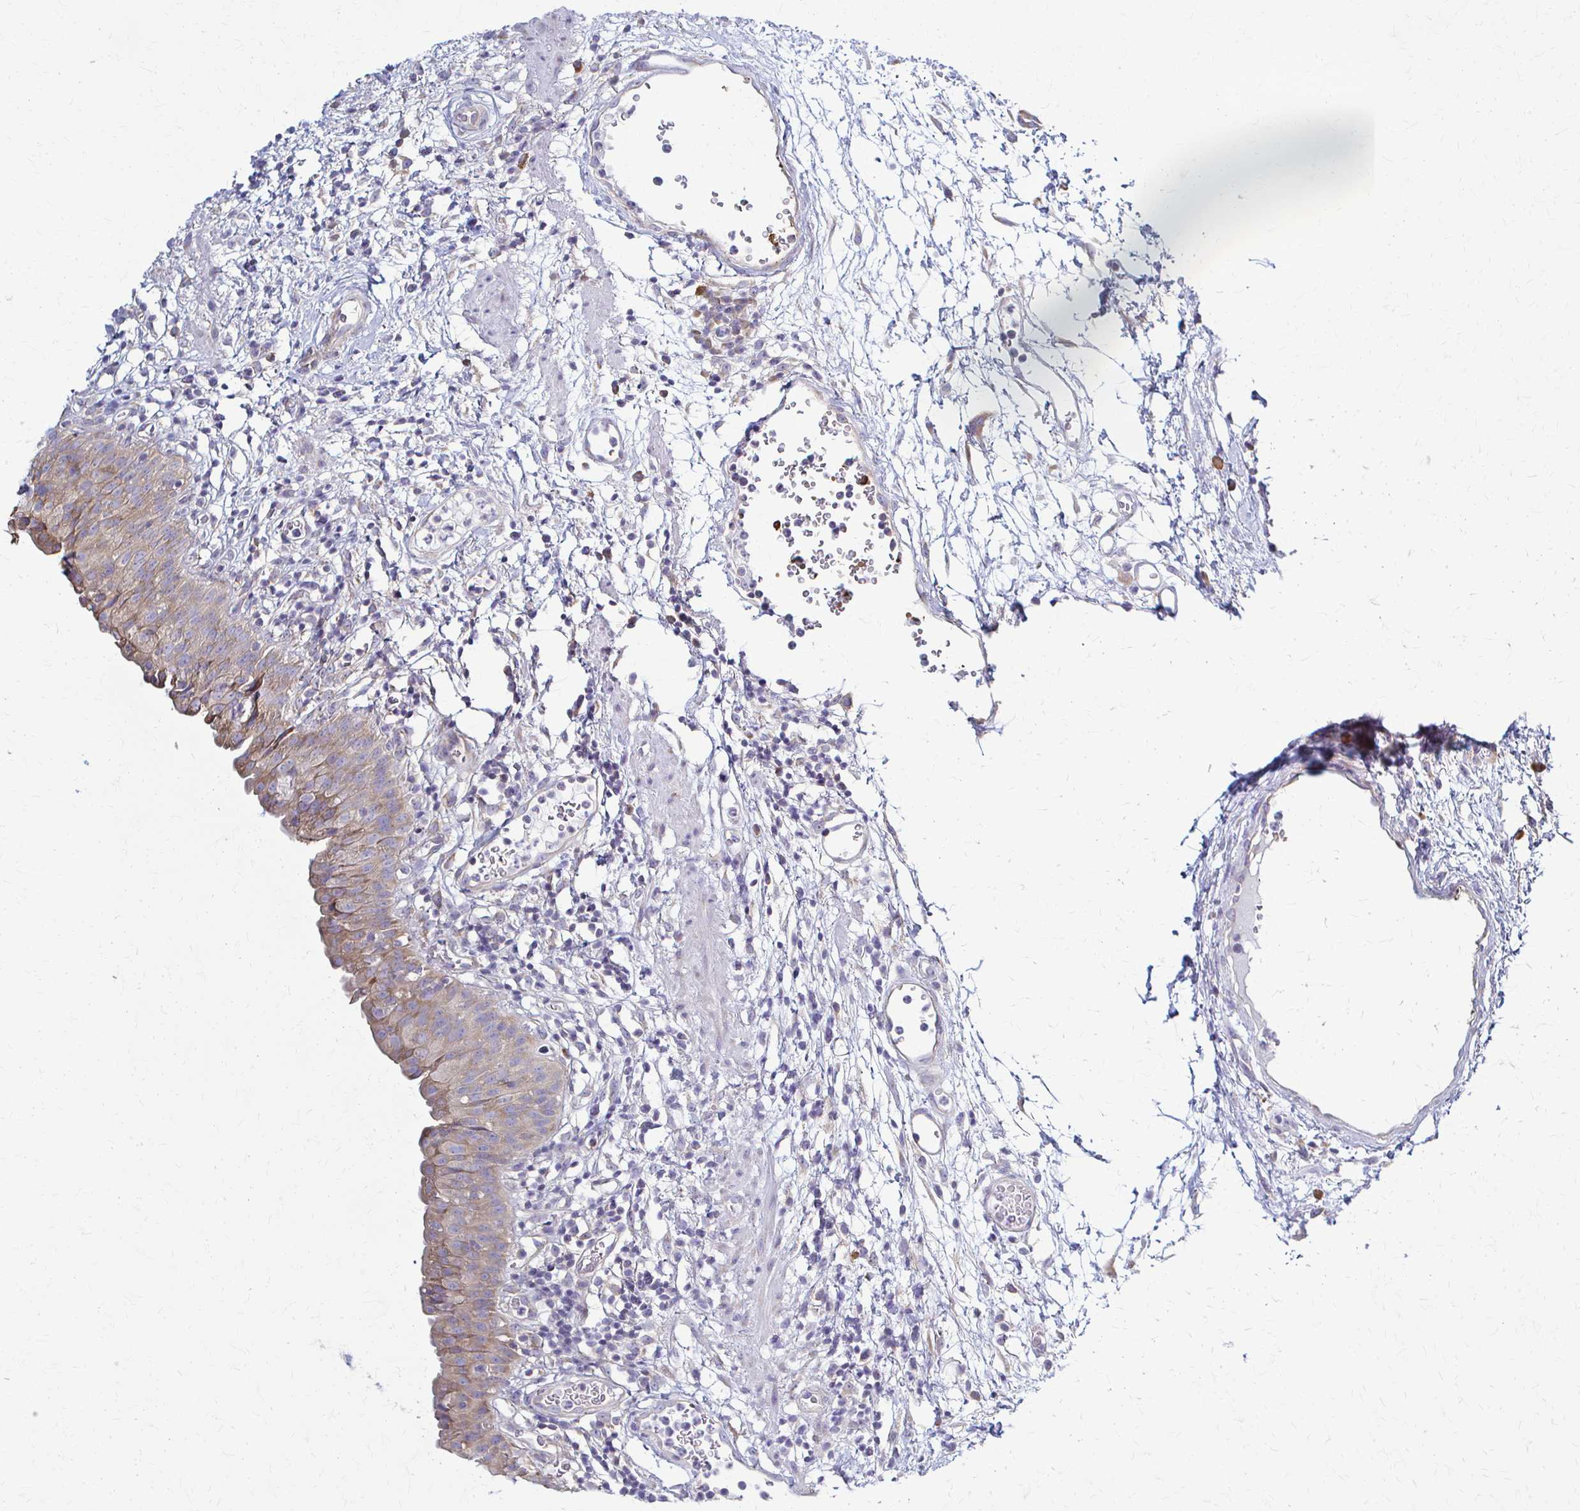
{"staining": {"intensity": "moderate", "quantity": "25%-75%", "location": "cytoplasmic/membranous"}, "tissue": "urinary bladder", "cell_type": "Urothelial cells", "image_type": "normal", "snomed": [{"axis": "morphology", "description": "Normal tissue, NOS"}, {"axis": "morphology", "description": "Inflammation, NOS"}, {"axis": "topography", "description": "Urinary bladder"}], "caption": "Immunohistochemistry (DAB (3,3'-diaminobenzidine)) staining of normal human urinary bladder demonstrates moderate cytoplasmic/membranous protein staining in about 25%-75% of urothelial cells. The protein is stained brown, and the nuclei are stained in blue (DAB IHC with brightfield microscopy, high magnification).", "gene": "PRKRA", "patient": {"sex": "male", "age": 57}}